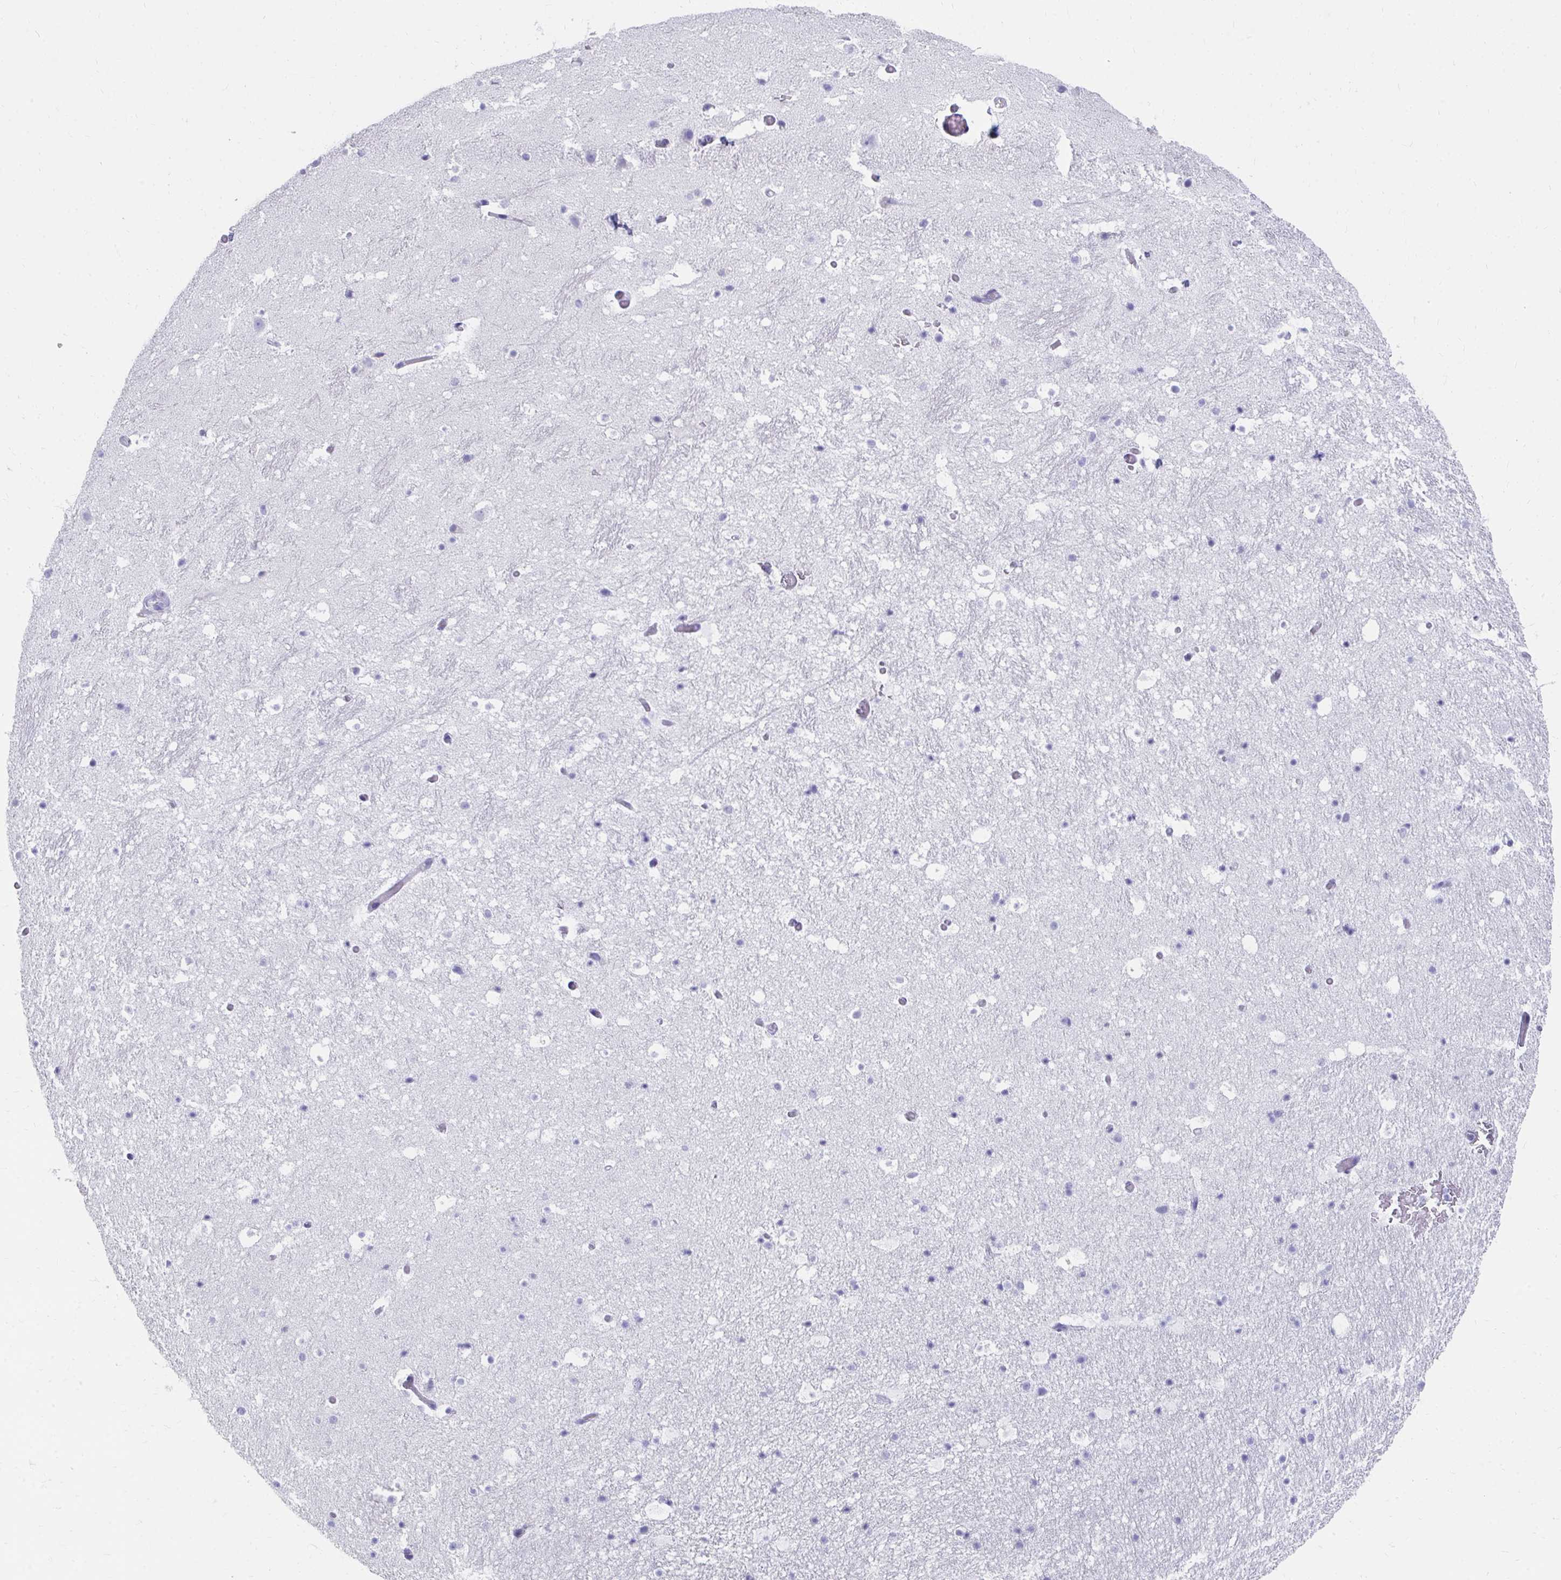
{"staining": {"intensity": "negative", "quantity": "none", "location": "none"}, "tissue": "hippocampus", "cell_type": "Glial cells", "image_type": "normal", "snomed": [{"axis": "morphology", "description": "Normal tissue, NOS"}, {"axis": "topography", "description": "Hippocampus"}], "caption": "Immunohistochemistry (IHC) photomicrograph of benign hippocampus: human hippocampus stained with DAB (3,3'-diaminobenzidine) exhibits no significant protein expression in glial cells. (Brightfield microscopy of DAB immunohistochemistry (IHC) at high magnification).", "gene": "HGD", "patient": {"sex": "male", "age": 26}}